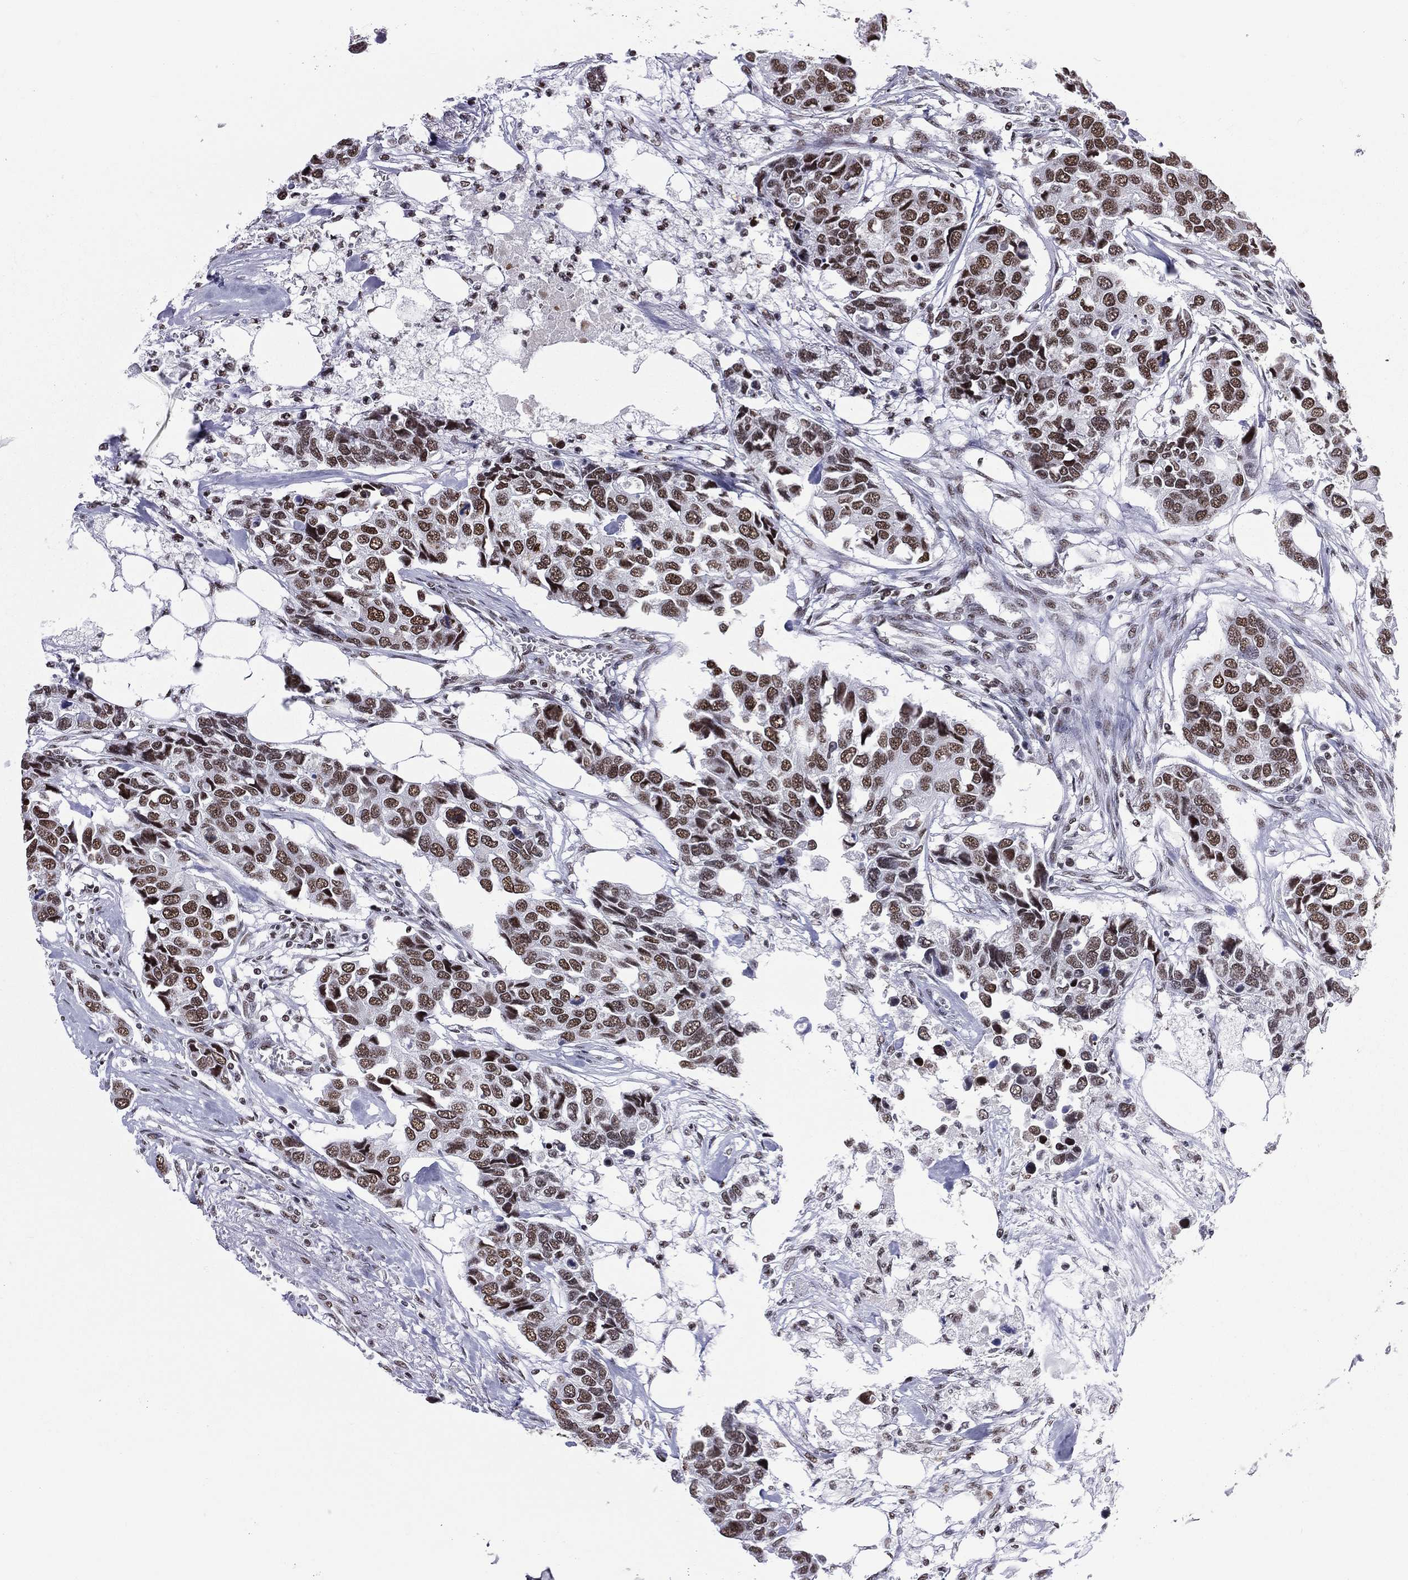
{"staining": {"intensity": "strong", "quantity": ">75%", "location": "nuclear"}, "tissue": "breast cancer", "cell_type": "Tumor cells", "image_type": "cancer", "snomed": [{"axis": "morphology", "description": "Duct carcinoma"}, {"axis": "topography", "description": "Breast"}], "caption": "Human intraductal carcinoma (breast) stained with a brown dye reveals strong nuclear positive positivity in approximately >75% of tumor cells.", "gene": "ZNF7", "patient": {"sex": "female", "age": 83}}